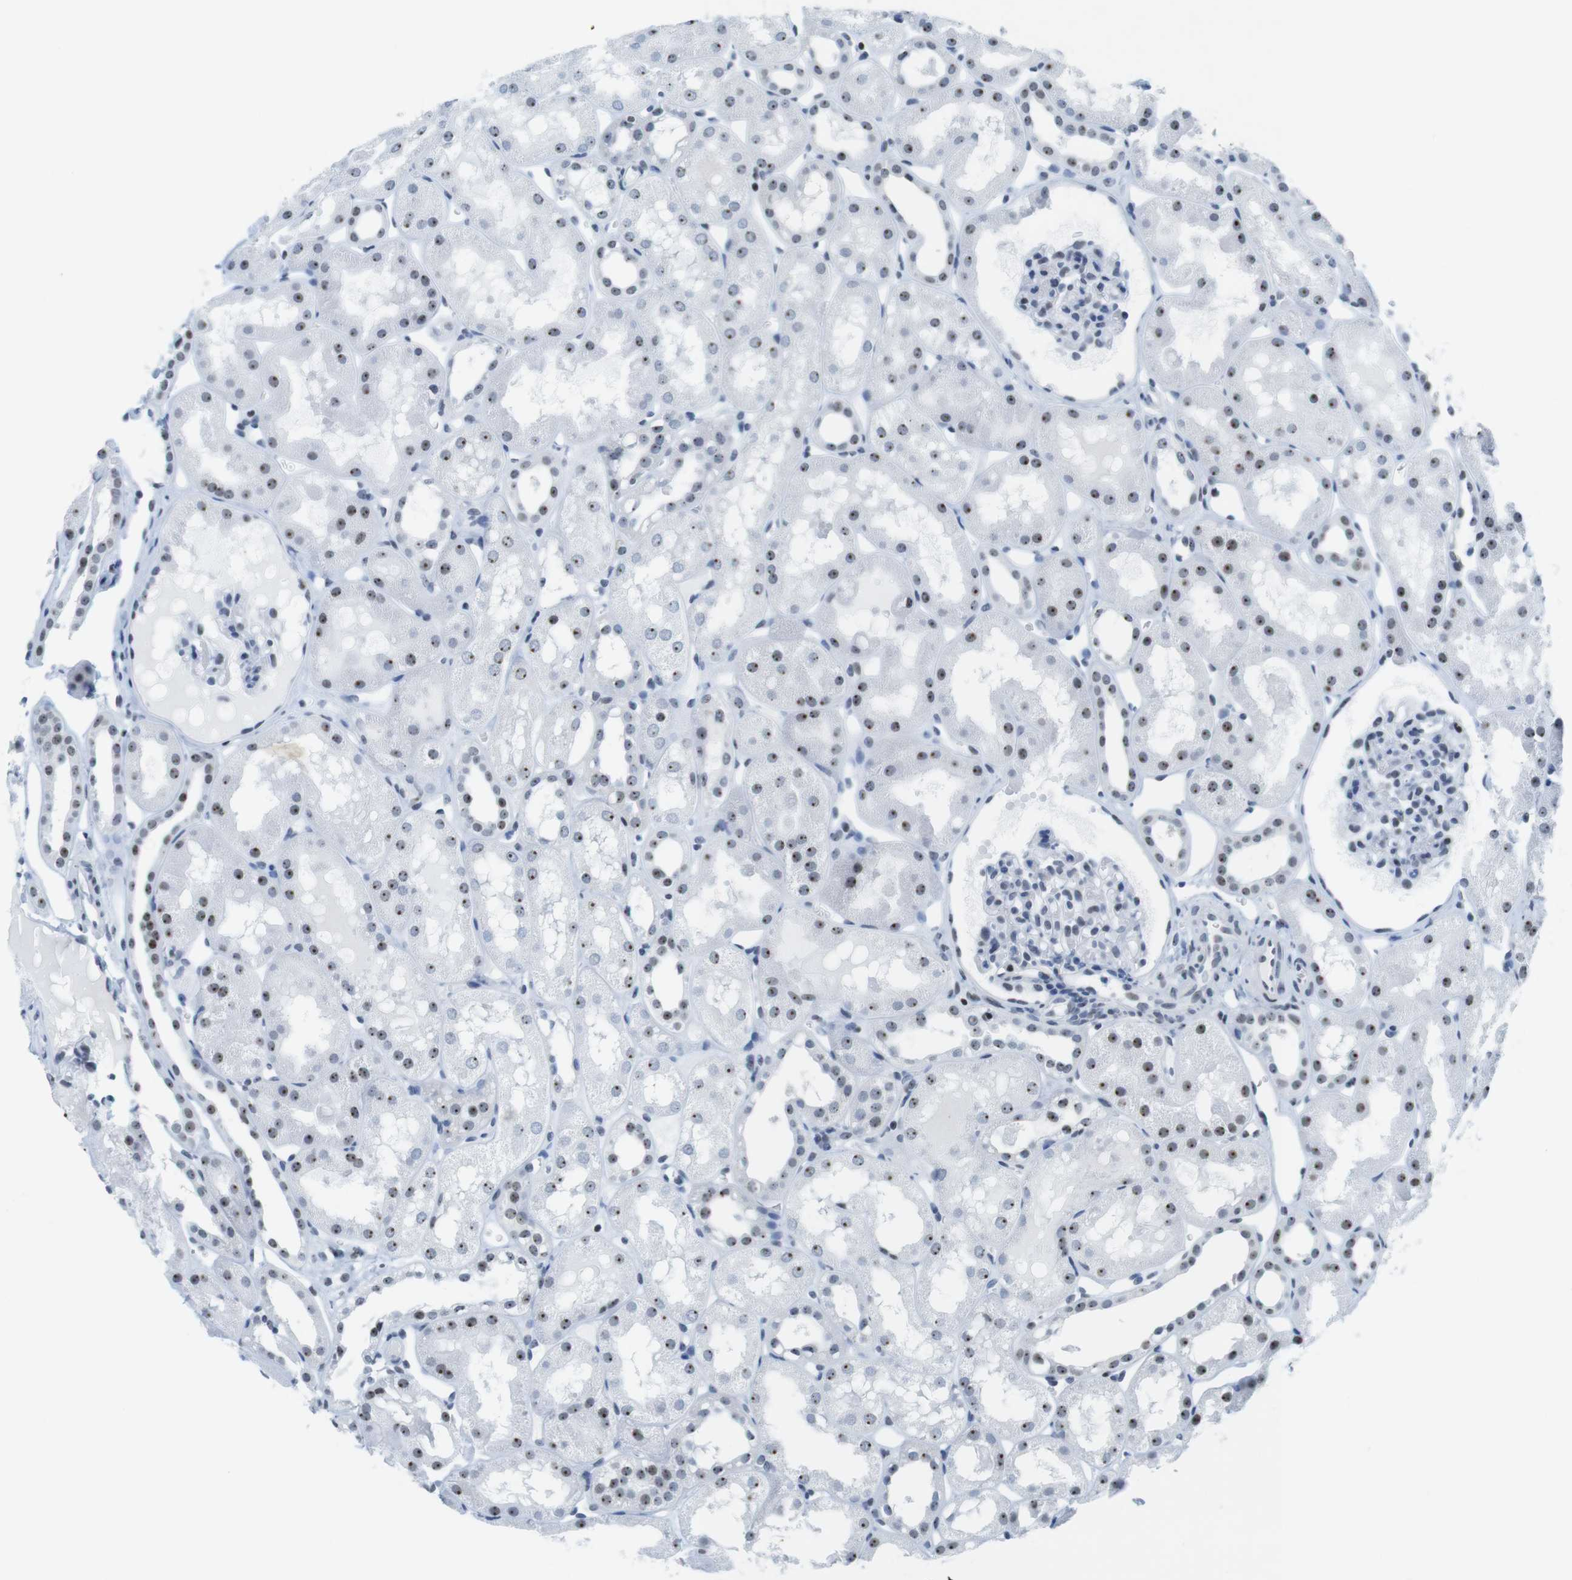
{"staining": {"intensity": "moderate", "quantity": "<25%", "location": "nuclear"}, "tissue": "kidney", "cell_type": "Cells in glomeruli", "image_type": "normal", "snomed": [{"axis": "morphology", "description": "Normal tissue, NOS"}, {"axis": "topography", "description": "Kidney"}, {"axis": "topography", "description": "Urinary bladder"}], "caption": "A photomicrograph of human kidney stained for a protein demonstrates moderate nuclear brown staining in cells in glomeruli. Nuclei are stained in blue.", "gene": "NIFK", "patient": {"sex": "male", "age": 16}}